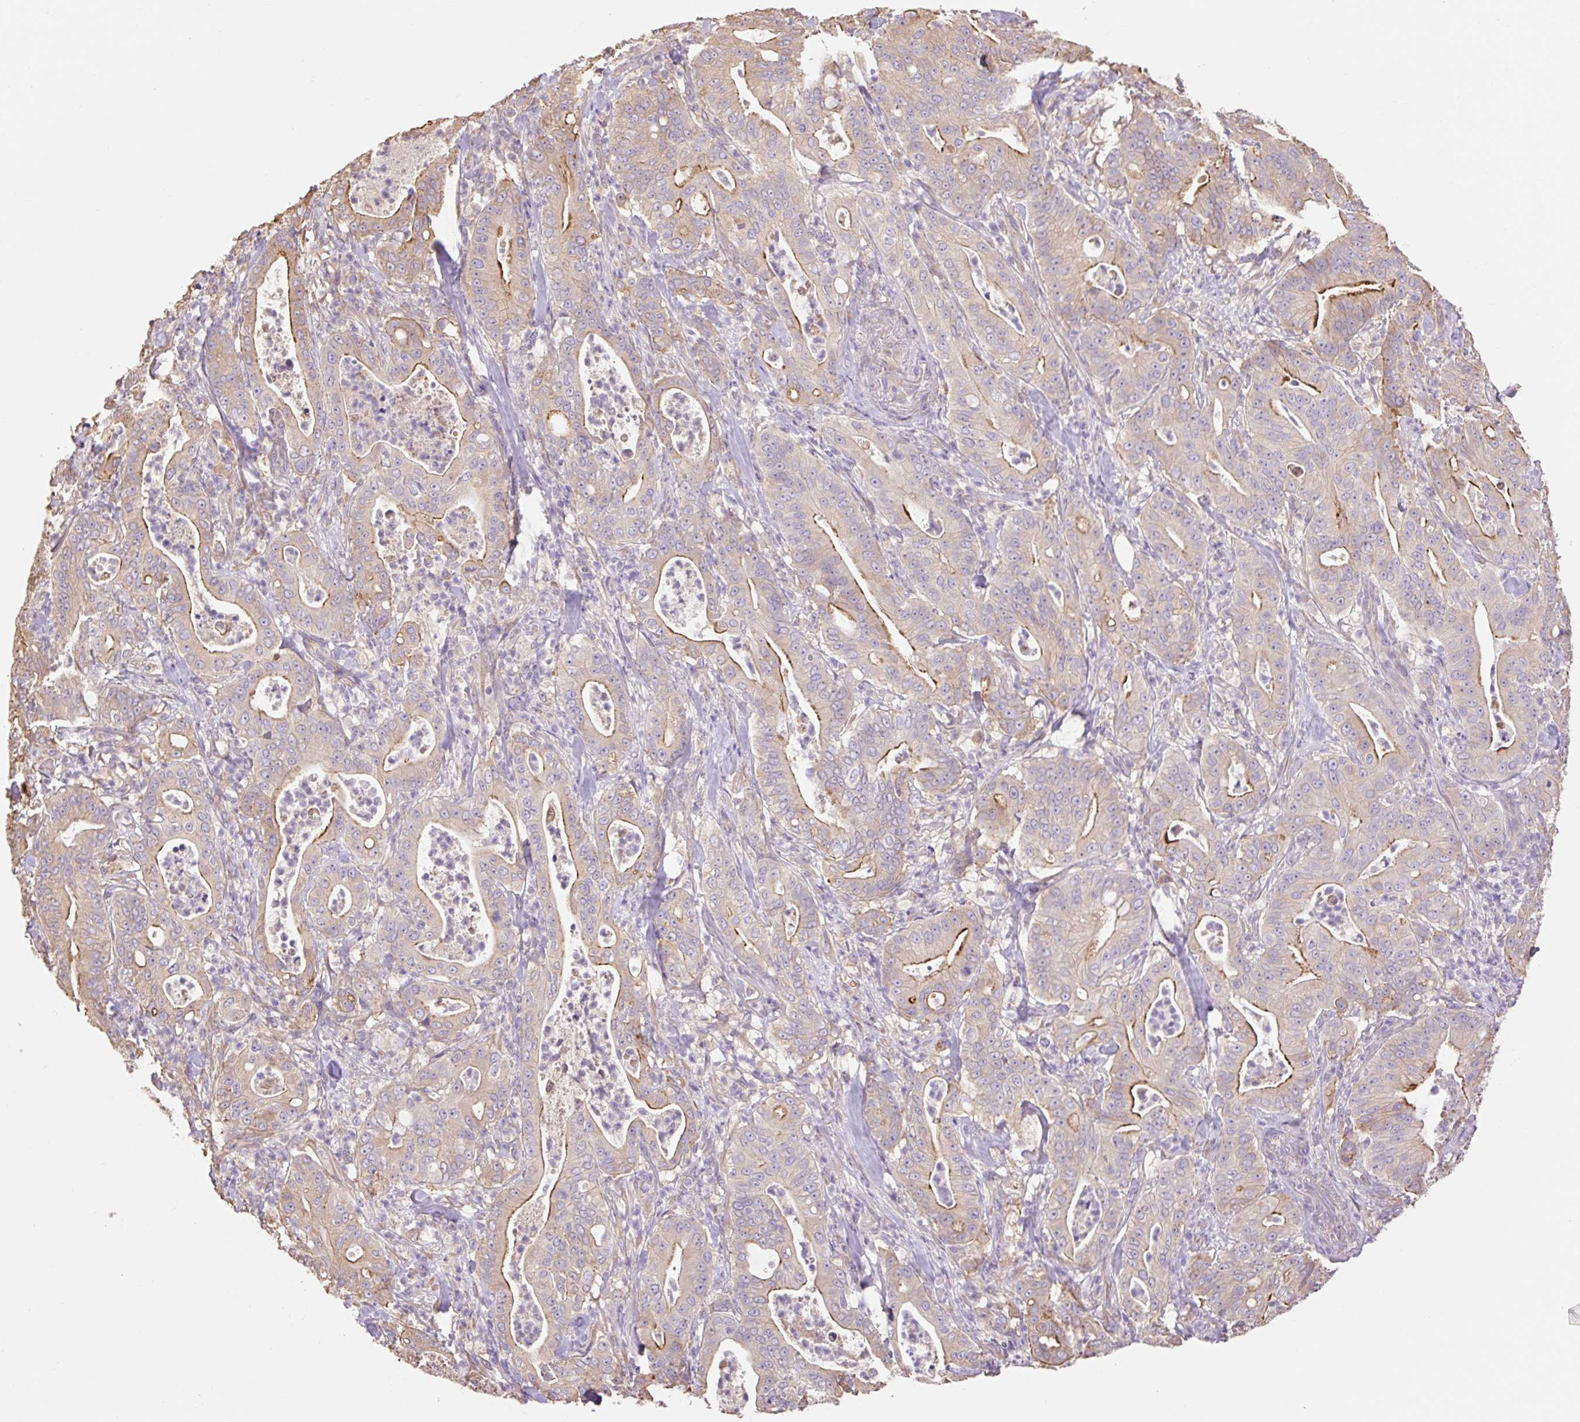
{"staining": {"intensity": "strong", "quantity": "<25%", "location": "cytoplasmic/membranous"}, "tissue": "pancreatic cancer", "cell_type": "Tumor cells", "image_type": "cancer", "snomed": [{"axis": "morphology", "description": "Adenocarcinoma, NOS"}, {"axis": "topography", "description": "Pancreas"}], "caption": "Human pancreatic adenocarcinoma stained with a brown dye exhibits strong cytoplasmic/membranous positive expression in about <25% of tumor cells.", "gene": "DESI1", "patient": {"sex": "male", "age": 71}}